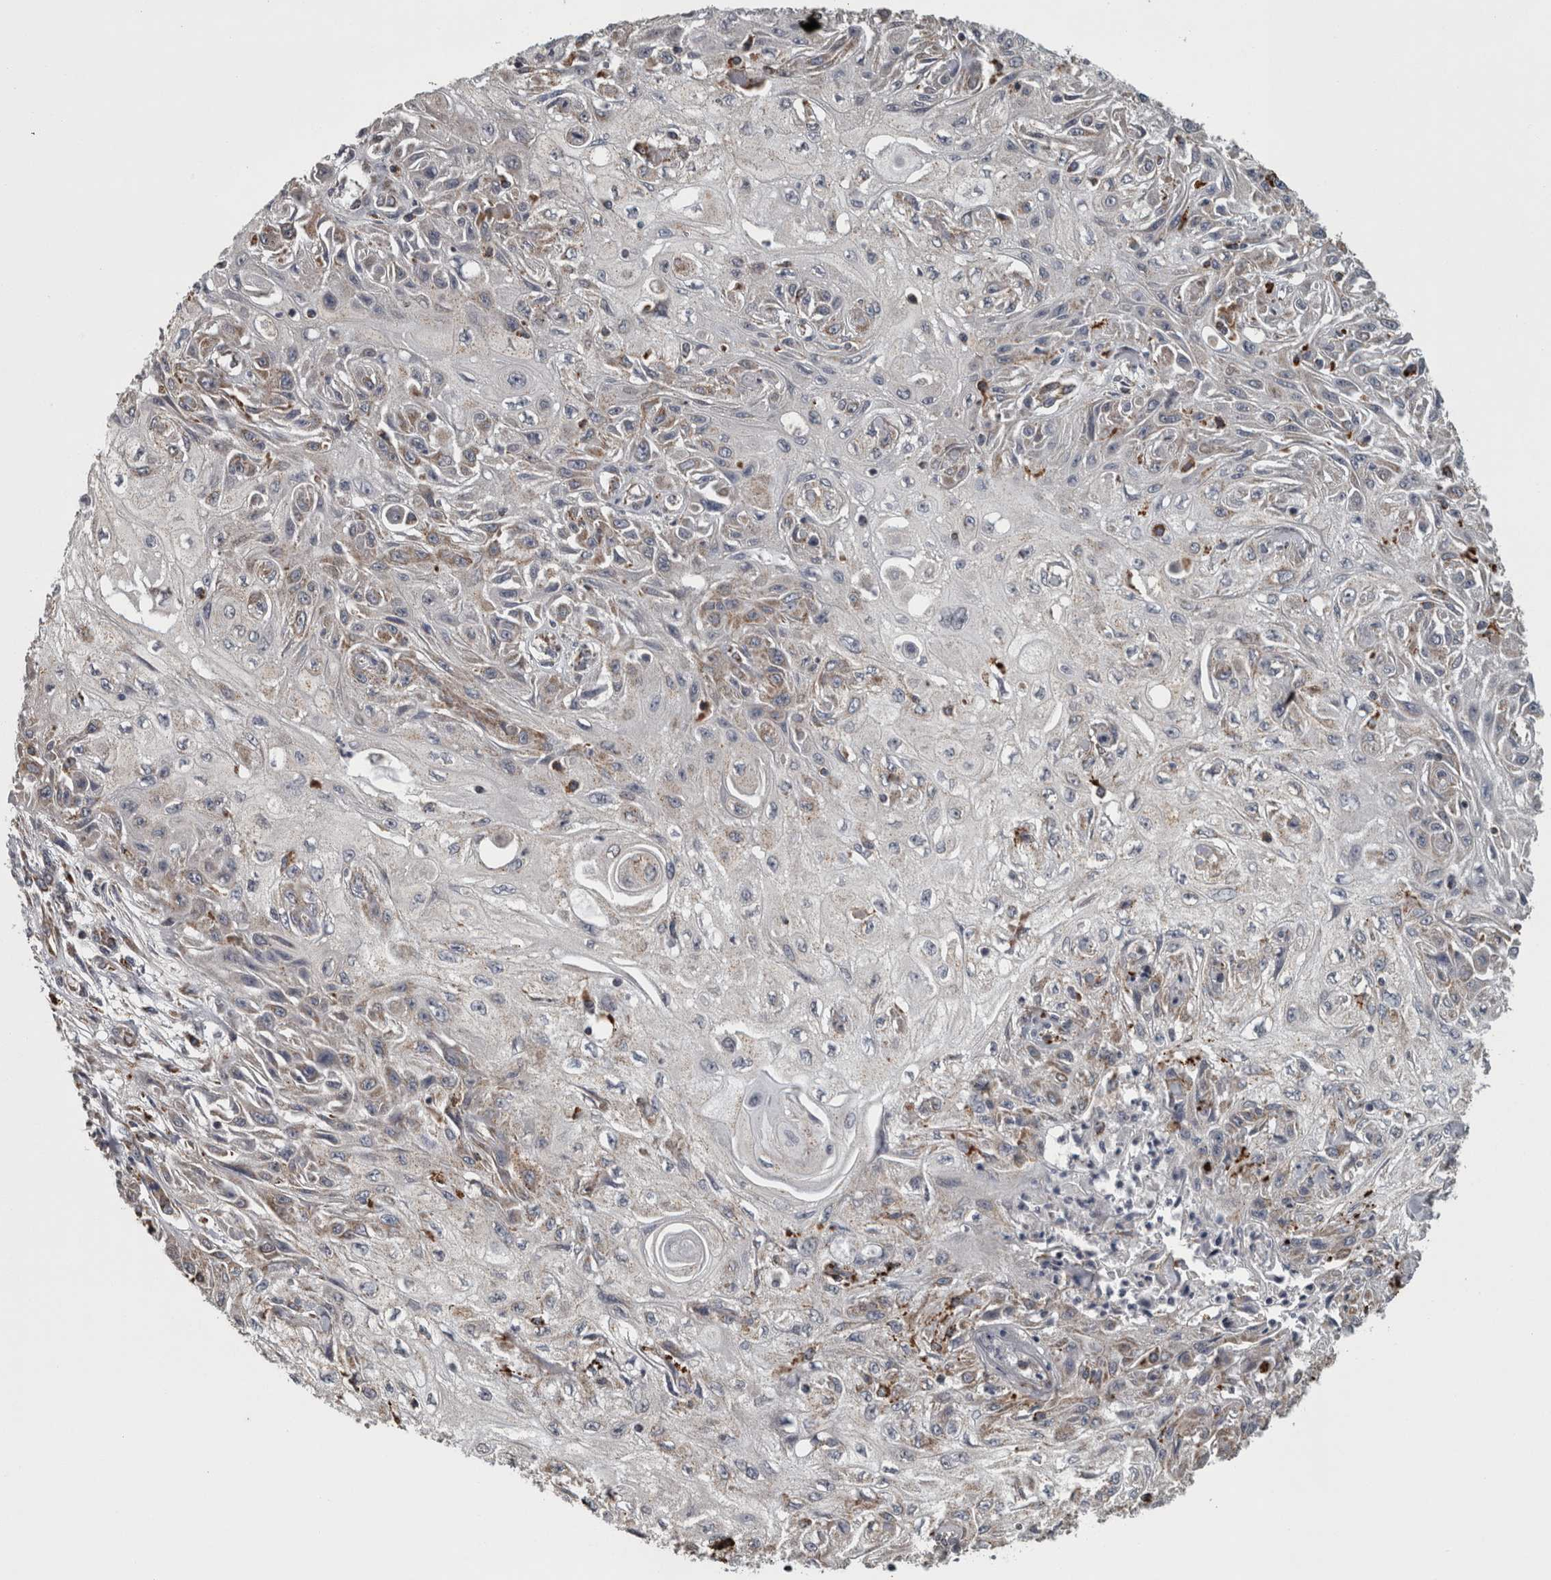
{"staining": {"intensity": "weak", "quantity": "<25%", "location": "cytoplasmic/membranous"}, "tissue": "skin cancer", "cell_type": "Tumor cells", "image_type": "cancer", "snomed": [{"axis": "morphology", "description": "Squamous cell carcinoma, NOS"}, {"axis": "morphology", "description": "Squamous cell carcinoma, metastatic, NOS"}, {"axis": "topography", "description": "Skin"}, {"axis": "topography", "description": "Lymph node"}], "caption": "Human metastatic squamous cell carcinoma (skin) stained for a protein using immunohistochemistry demonstrates no staining in tumor cells.", "gene": "FRK", "patient": {"sex": "male", "age": 75}}